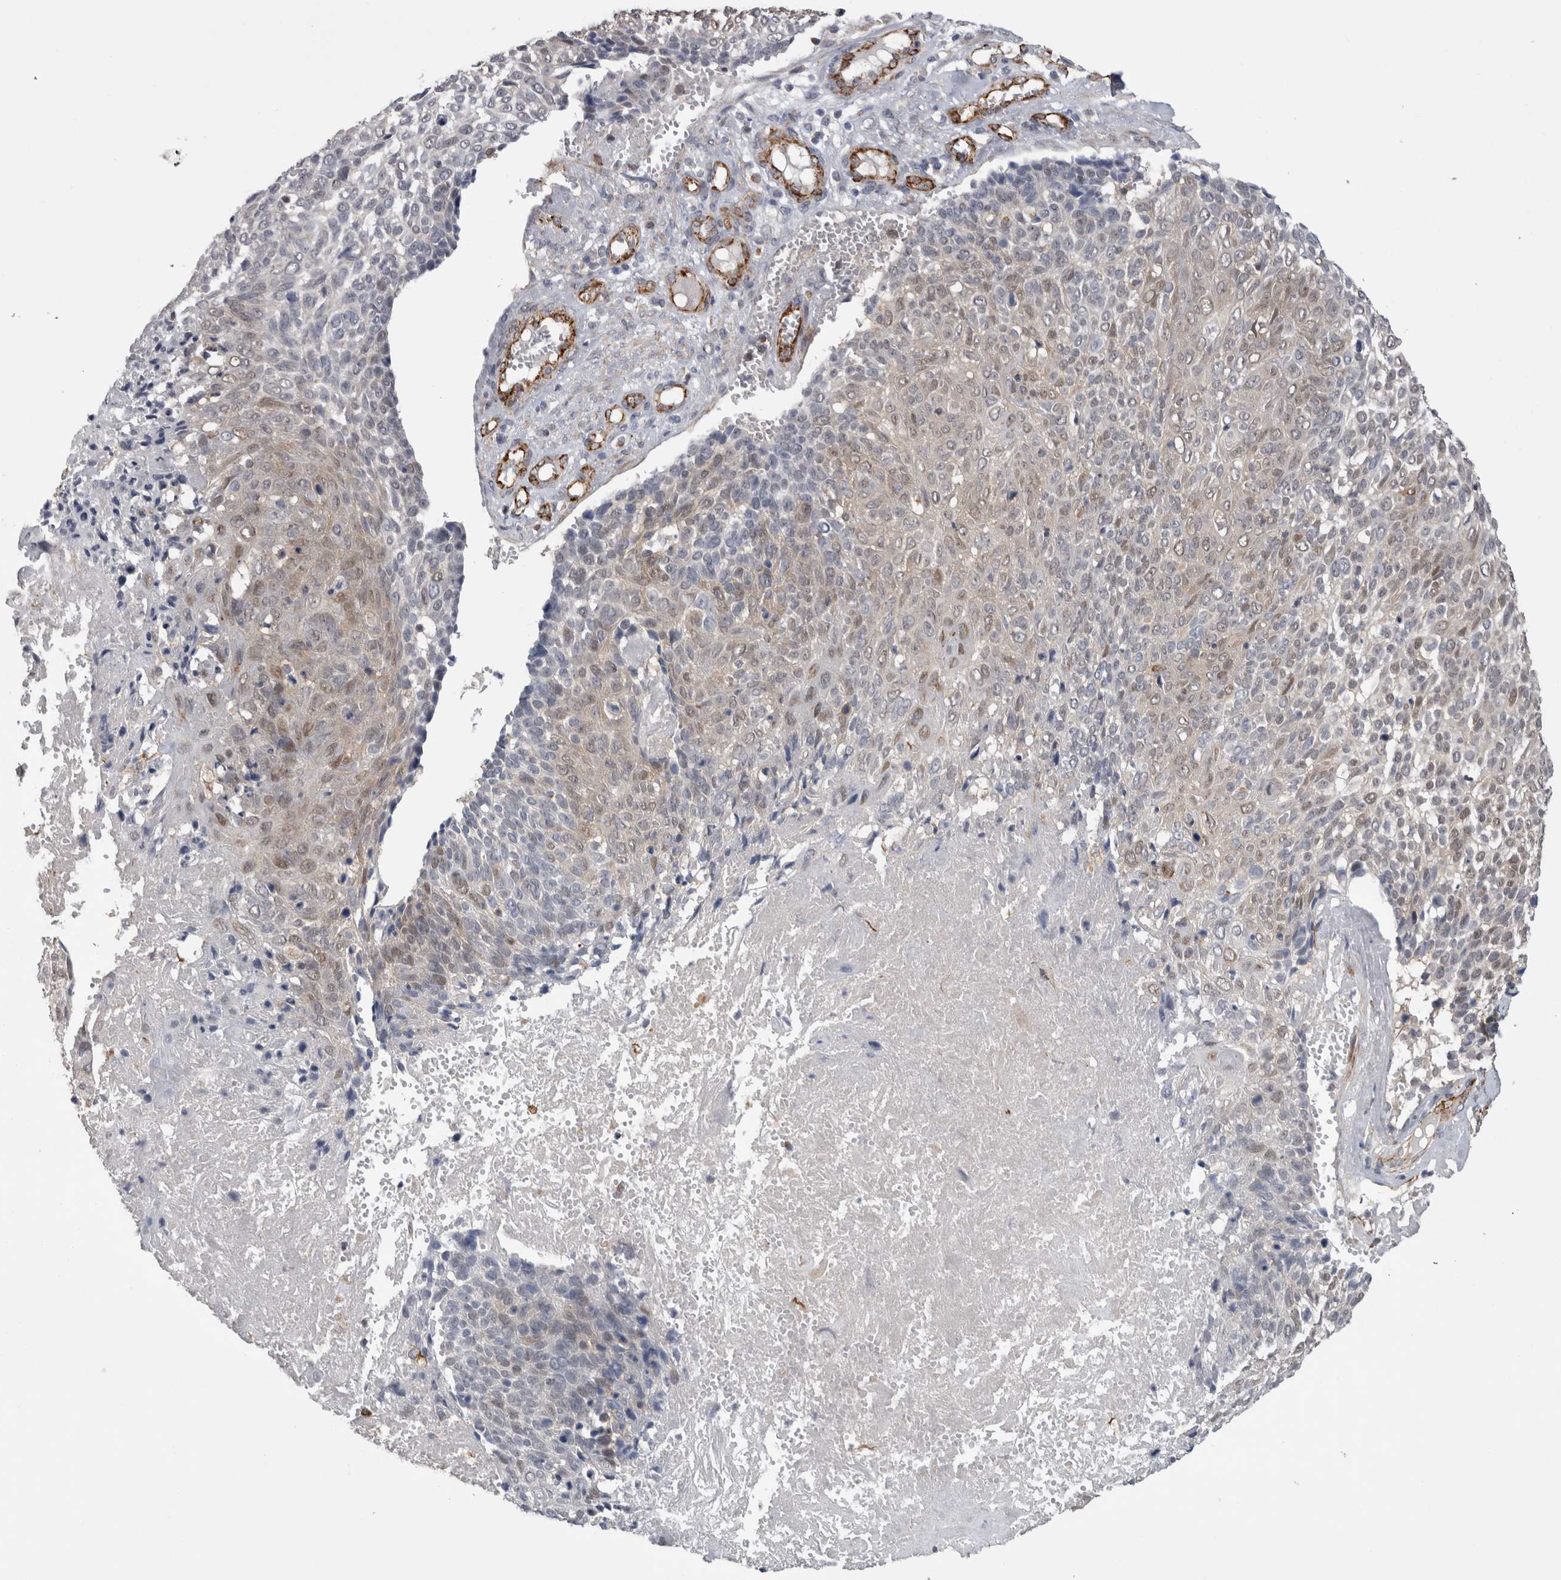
{"staining": {"intensity": "moderate", "quantity": "25%-75%", "location": "cytoplasmic/membranous,nuclear"}, "tissue": "cervical cancer", "cell_type": "Tumor cells", "image_type": "cancer", "snomed": [{"axis": "morphology", "description": "Squamous cell carcinoma, NOS"}, {"axis": "topography", "description": "Cervix"}], "caption": "Brown immunohistochemical staining in human cervical cancer (squamous cell carcinoma) exhibits moderate cytoplasmic/membranous and nuclear positivity in approximately 25%-75% of tumor cells.", "gene": "ACOT7", "patient": {"sex": "female", "age": 74}}